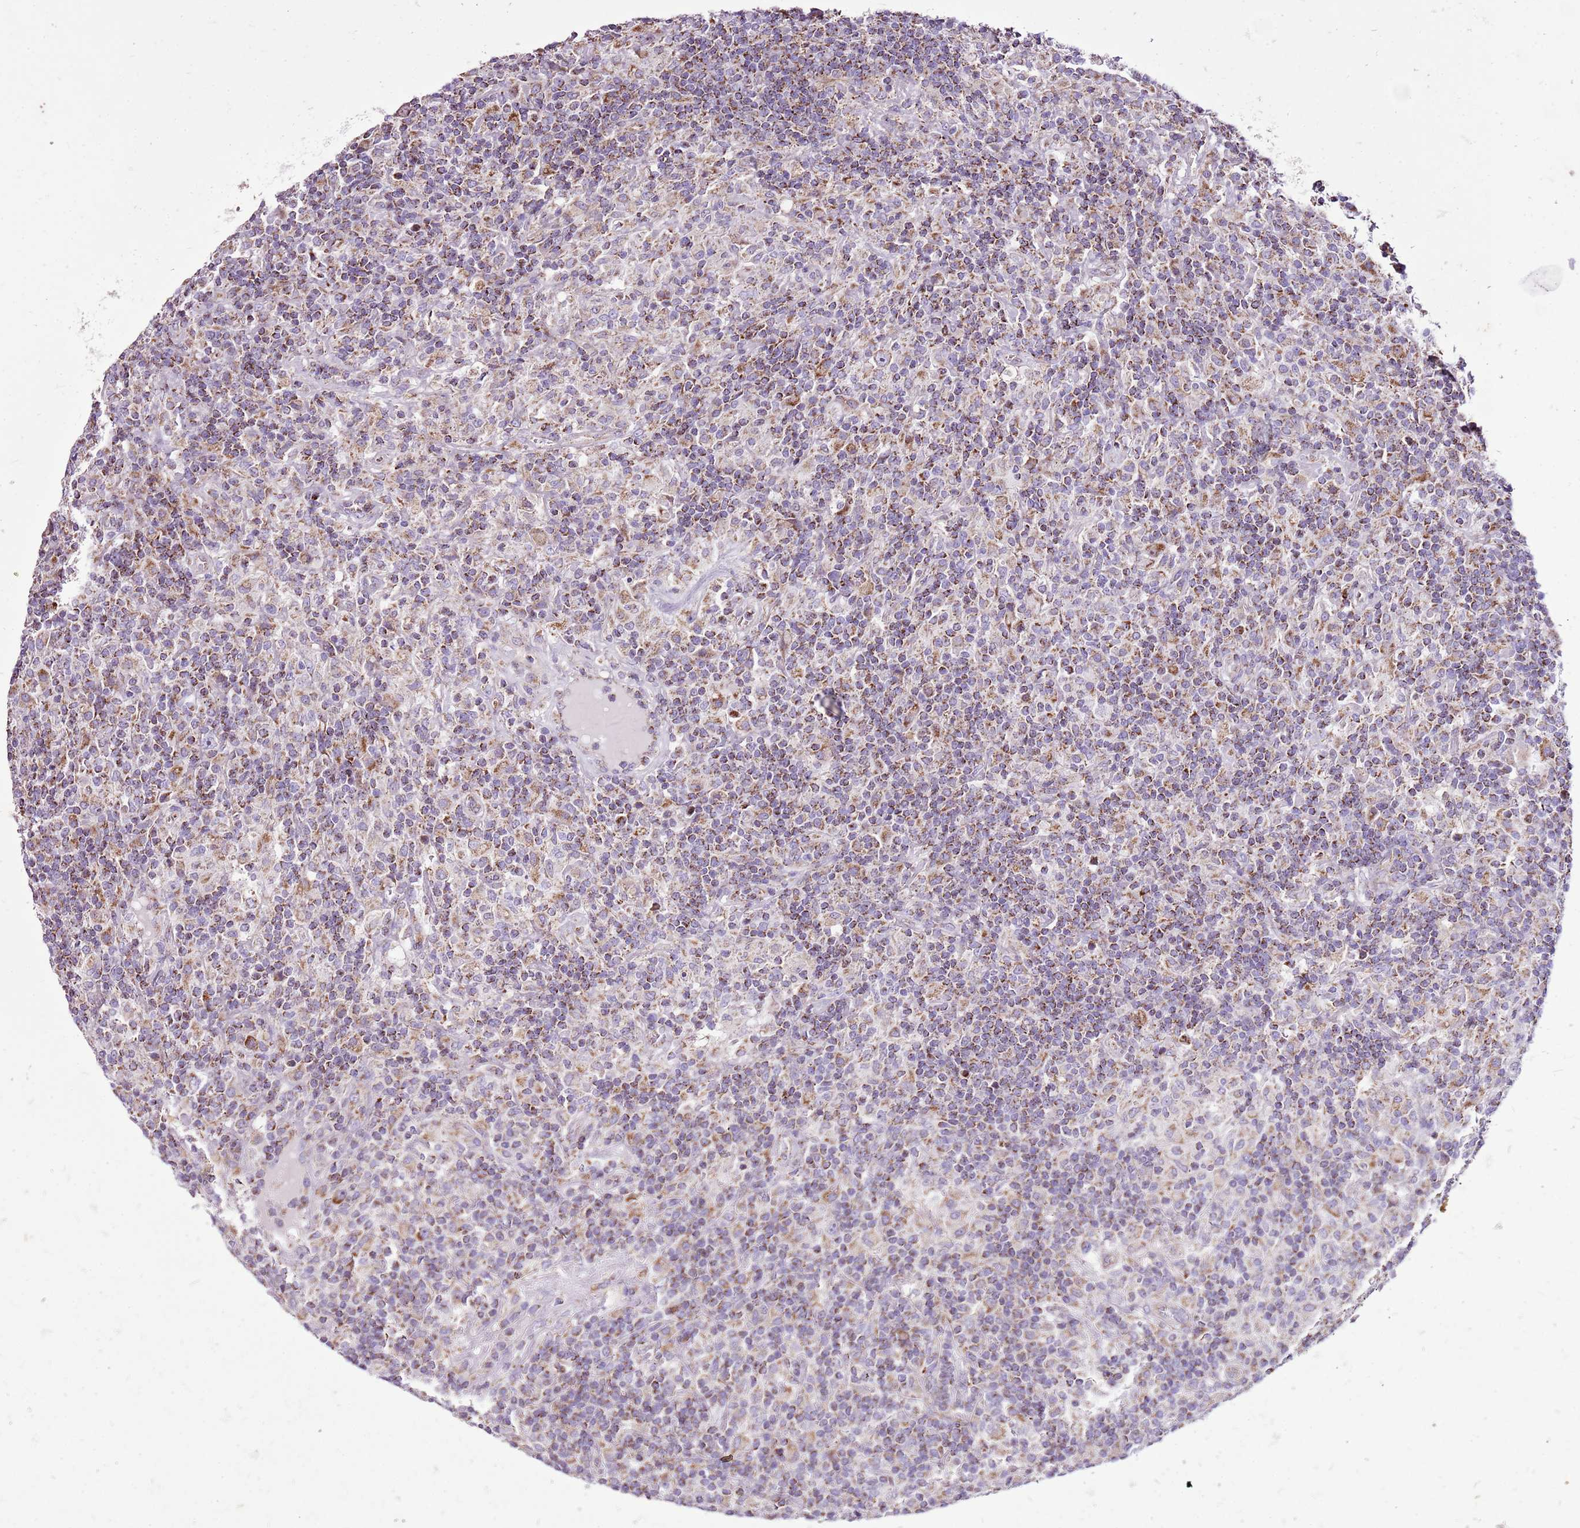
{"staining": {"intensity": "moderate", "quantity": ">75%", "location": "cytoplasmic/membranous"}, "tissue": "lymphoma", "cell_type": "Tumor cells", "image_type": "cancer", "snomed": [{"axis": "morphology", "description": "Hodgkin's disease, NOS"}, {"axis": "topography", "description": "Lymph node"}], "caption": "About >75% of tumor cells in Hodgkin's disease exhibit moderate cytoplasmic/membranous protein expression as visualized by brown immunohistochemical staining.", "gene": "GCDH", "patient": {"sex": "male", "age": 70}}